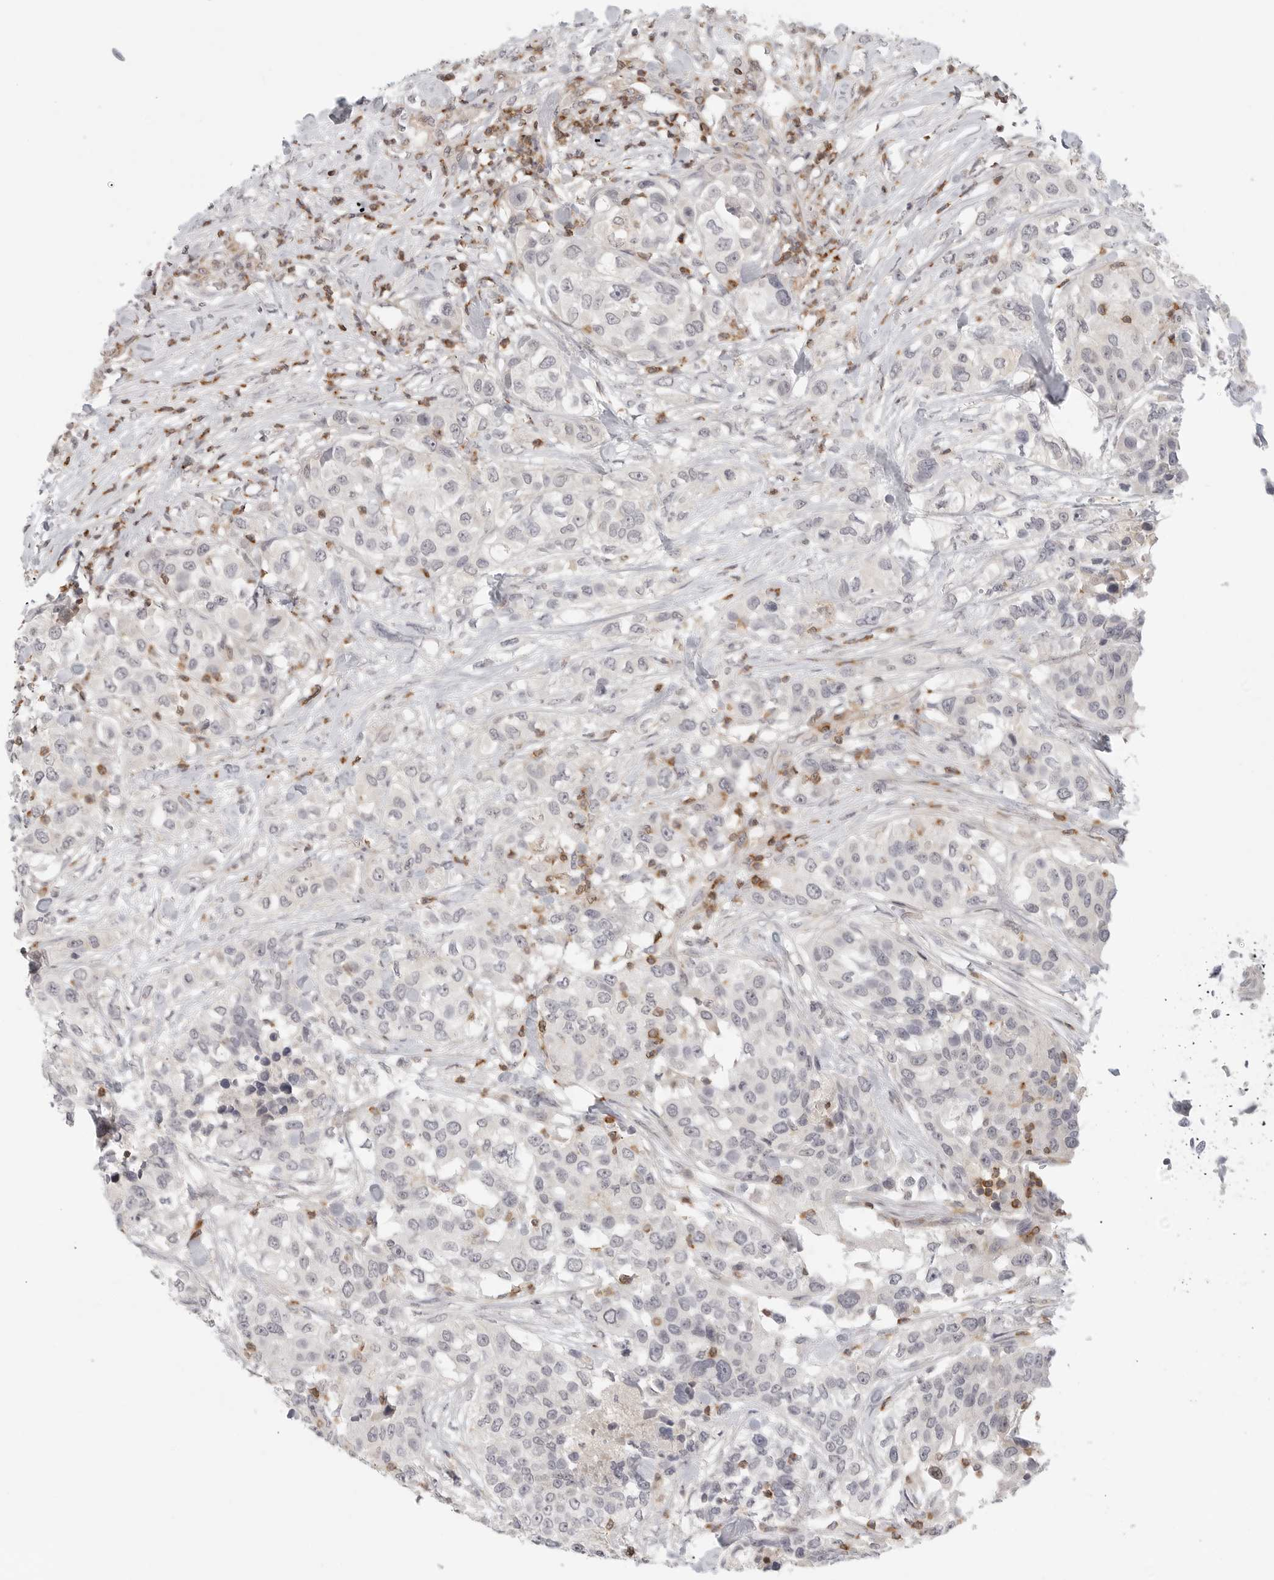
{"staining": {"intensity": "negative", "quantity": "none", "location": "none"}, "tissue": "urothelial cancer", "cell_type": "Tumor cells", "image_type": "cancer", "snomed": [{"axis": "morphology", "description": "Urothelial carcinoma, High grade"}, {"axis": "topography", "description": "Urinary bladder"}], "caption": "Image shows no significant protein expression in tumor cells of urothelial cancer. The staining is performed using DAB (3,3'-diaminobenzidine) brown chromogen with nuclei counter-stained in using hematoxylin.", "gene": "SH3KBP1", "patient": {"sex": "female", "age": 80}}